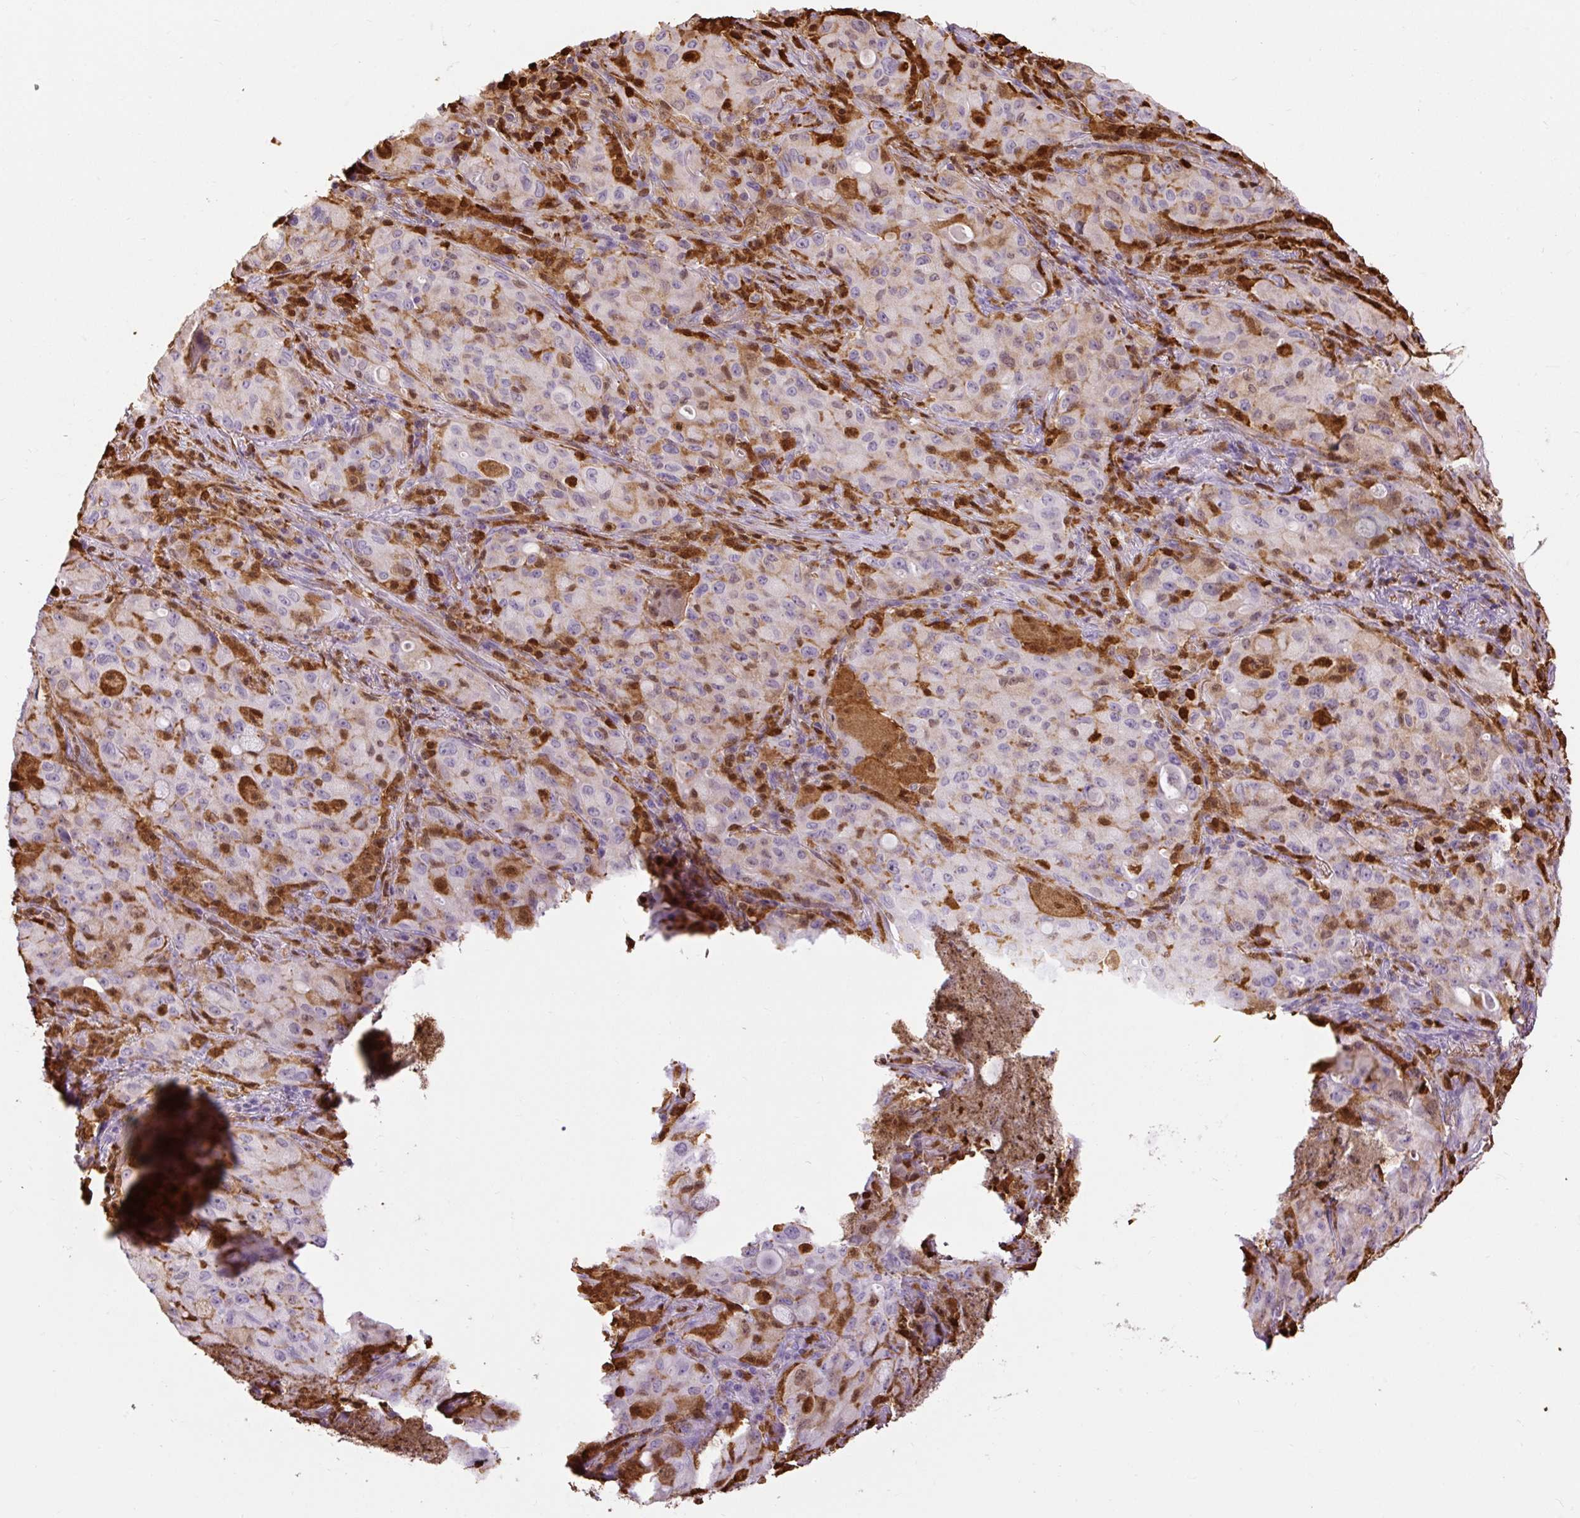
{"staining": {"intensity": "weak", "quantity": "<25%", "location": "cytoplasmic/membranous"}, "tissue": "lung cancer", "cell_type": "Tumor cells", "image_type": "cancer", "snomed": [{"axis": "morphology", "description": "Adenocarcinoma, NOS"}, {"axis": "topography", "description": "Lung"}], "caption": "DAB (3,3'-diaminobenzidine) immunohistochemical staining of lung adenocarcinoma demonstrates no significant positivity in tumor cells. The staining was performed using DAB to visualize the protein expression in brown, while the nuclei were stained in blue with hematoxylin (Magnification: 20x).", "gene": "S100A4", "patient": {"sex": "female", "age": 44}}